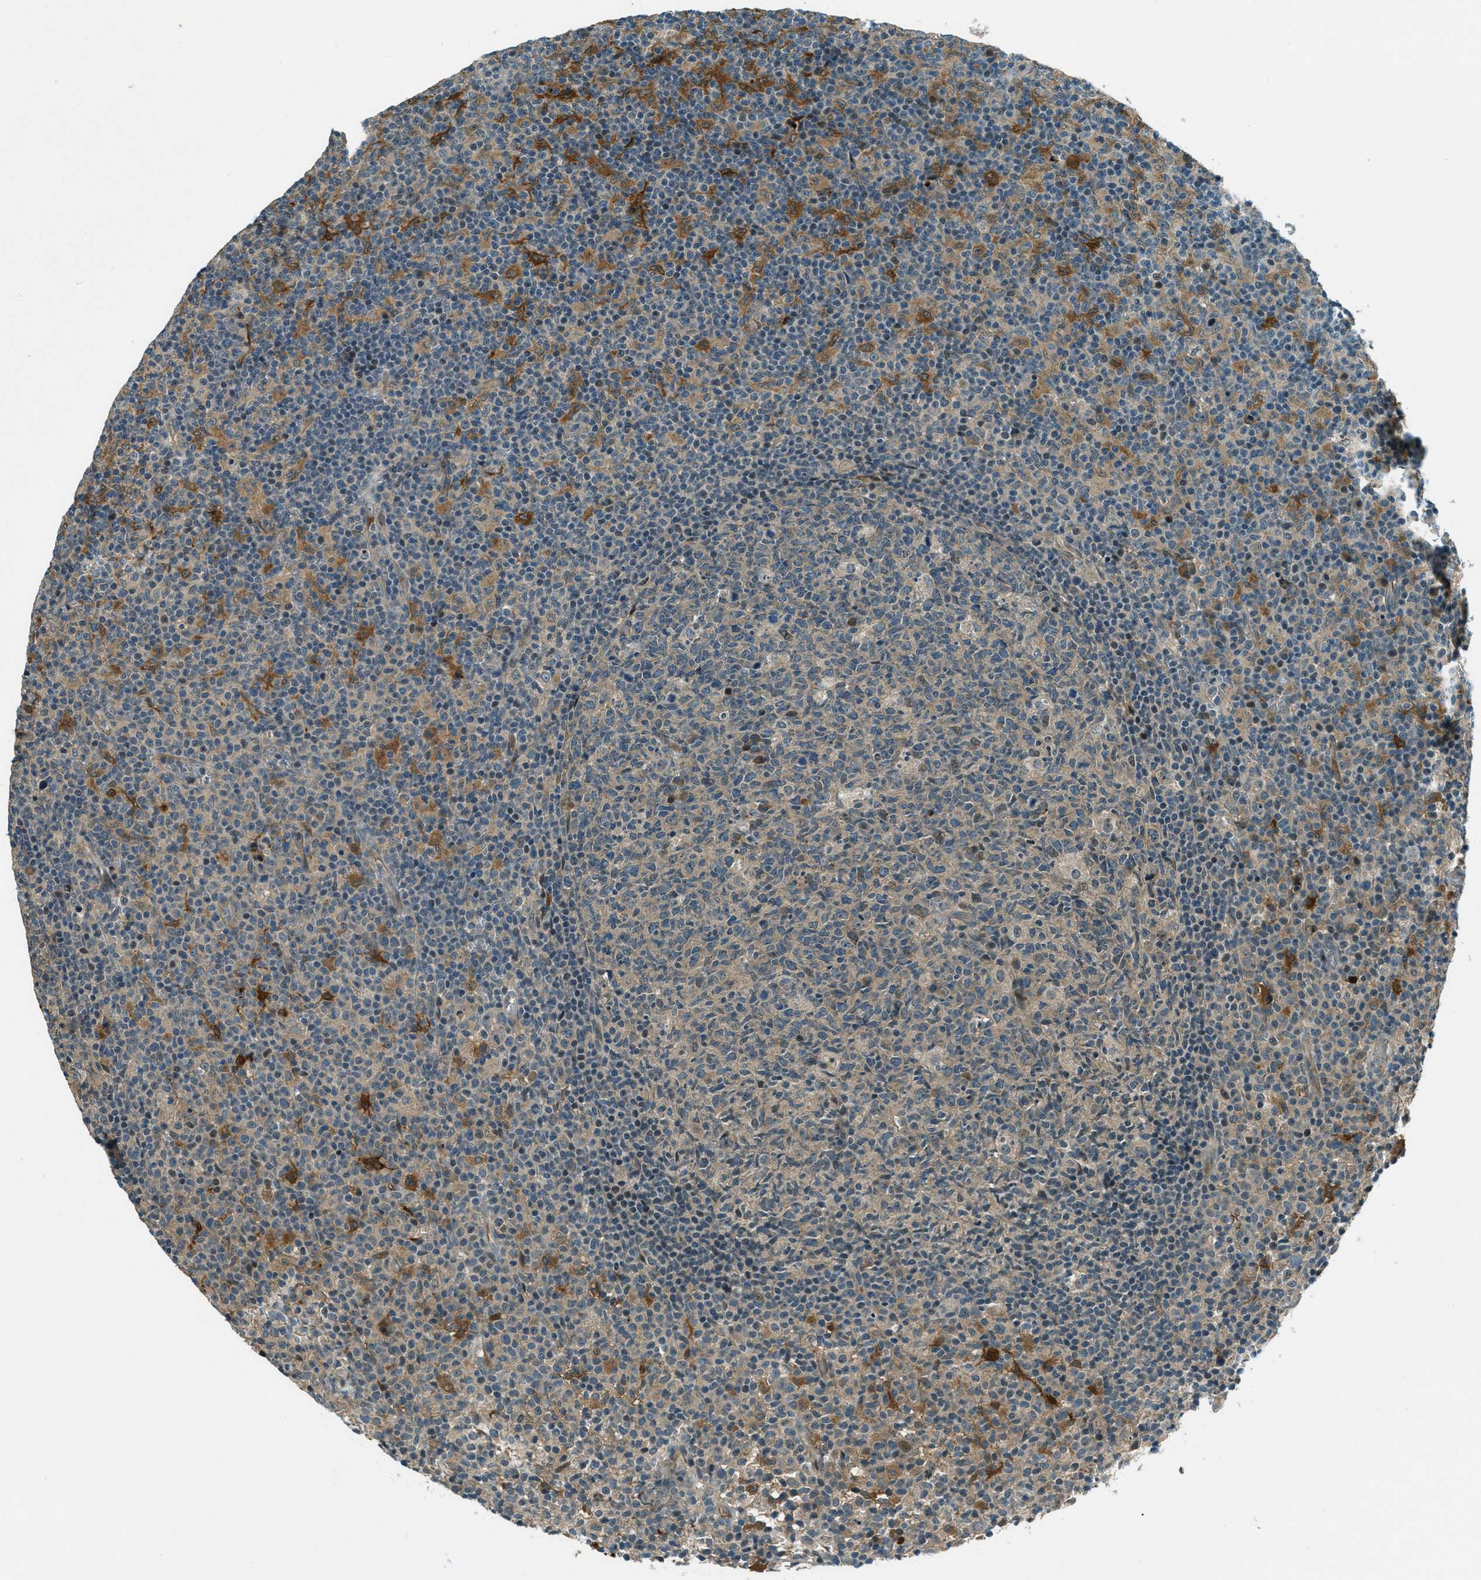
{"staining": {"intensity": "weak", "quantity": "<25%", "location": "cytoplasmic/membranous,nuclear"}, "tissue": "lymph node", "cell_type": "Germinal center cells", "image_type": "normal", "snomed": [{"axis": "morphology", "description": "Normal tissue, NOS"}, {"axis": "morphology", "description": "Inflammation, NOS"}, {"axis": "topography", "description": "Lymph node"}], "caption": "This photomicrograph is of unremarkable lymph node stained with IHC to label a protein in brown with the nuclei are counter-stained blue. There is no positivity in germinal center cells. (DAB (3,3'-diaminobenzidine) immunohistochemistry (IHC) with hematoxylin counter stain).", "gene": "STK11", "patient": {"sex": "male", "age": 55}}